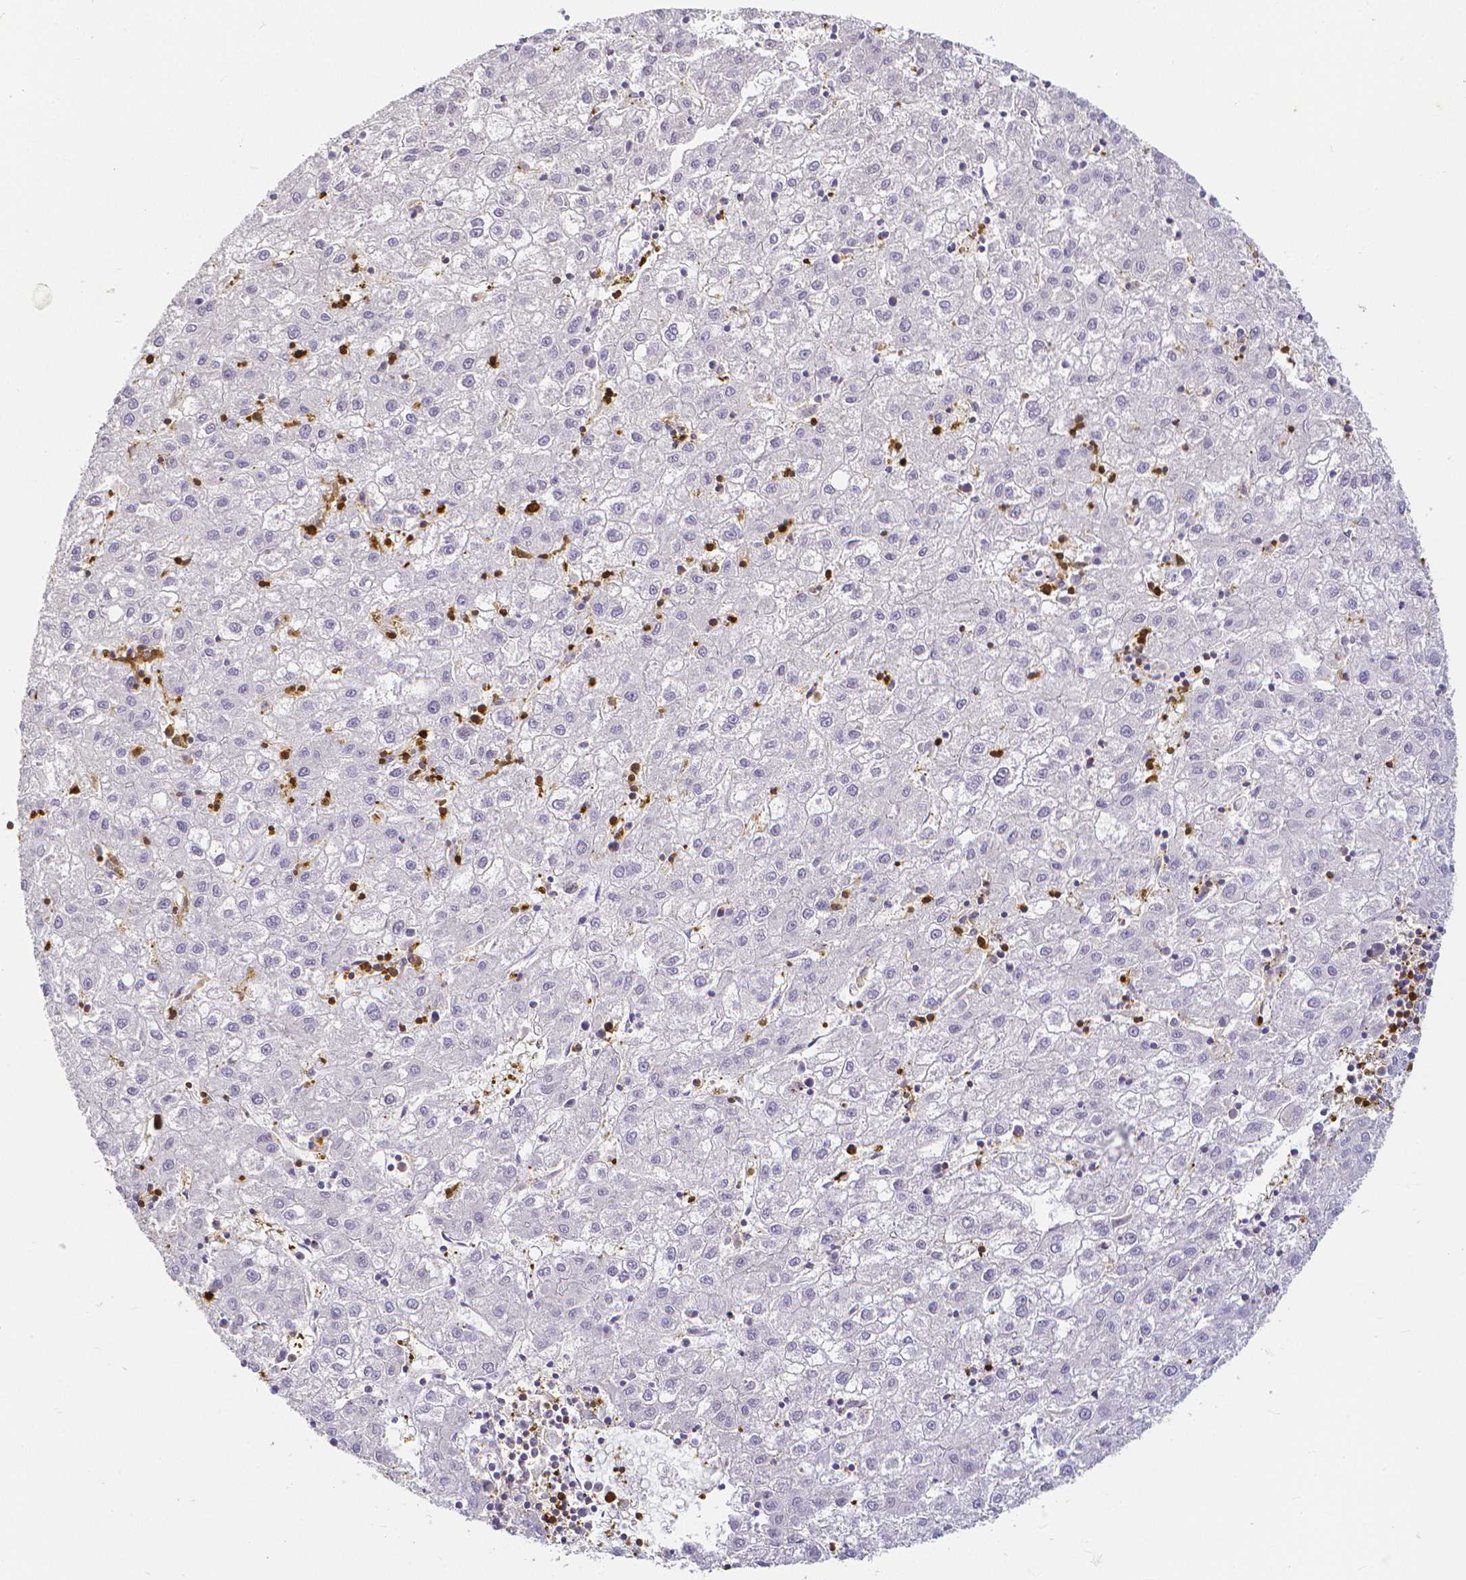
{"staining": {"intensity": "negative", "quantity": "none", "location": "none"}, "tissue": "liver cancer", "cell_type": "Tumor cells", "image_type": "cancer", "snomed": [{"axis": "morphology", "description": "Carcinoma, Hepatocellular, NOS"}, {"axis": "topography", "description": "Liver"}], "caption": "Immunohistochemistry (IHC) histopathology image of neoplastic tissue: liver hepatocellular carcinoma stained with DAB (3,3'-diaminobenzidine) reveals no significant protein positivity in tumor cells.", "gene": "COTL1", "patient": {"sex": "male", "age": 72}}